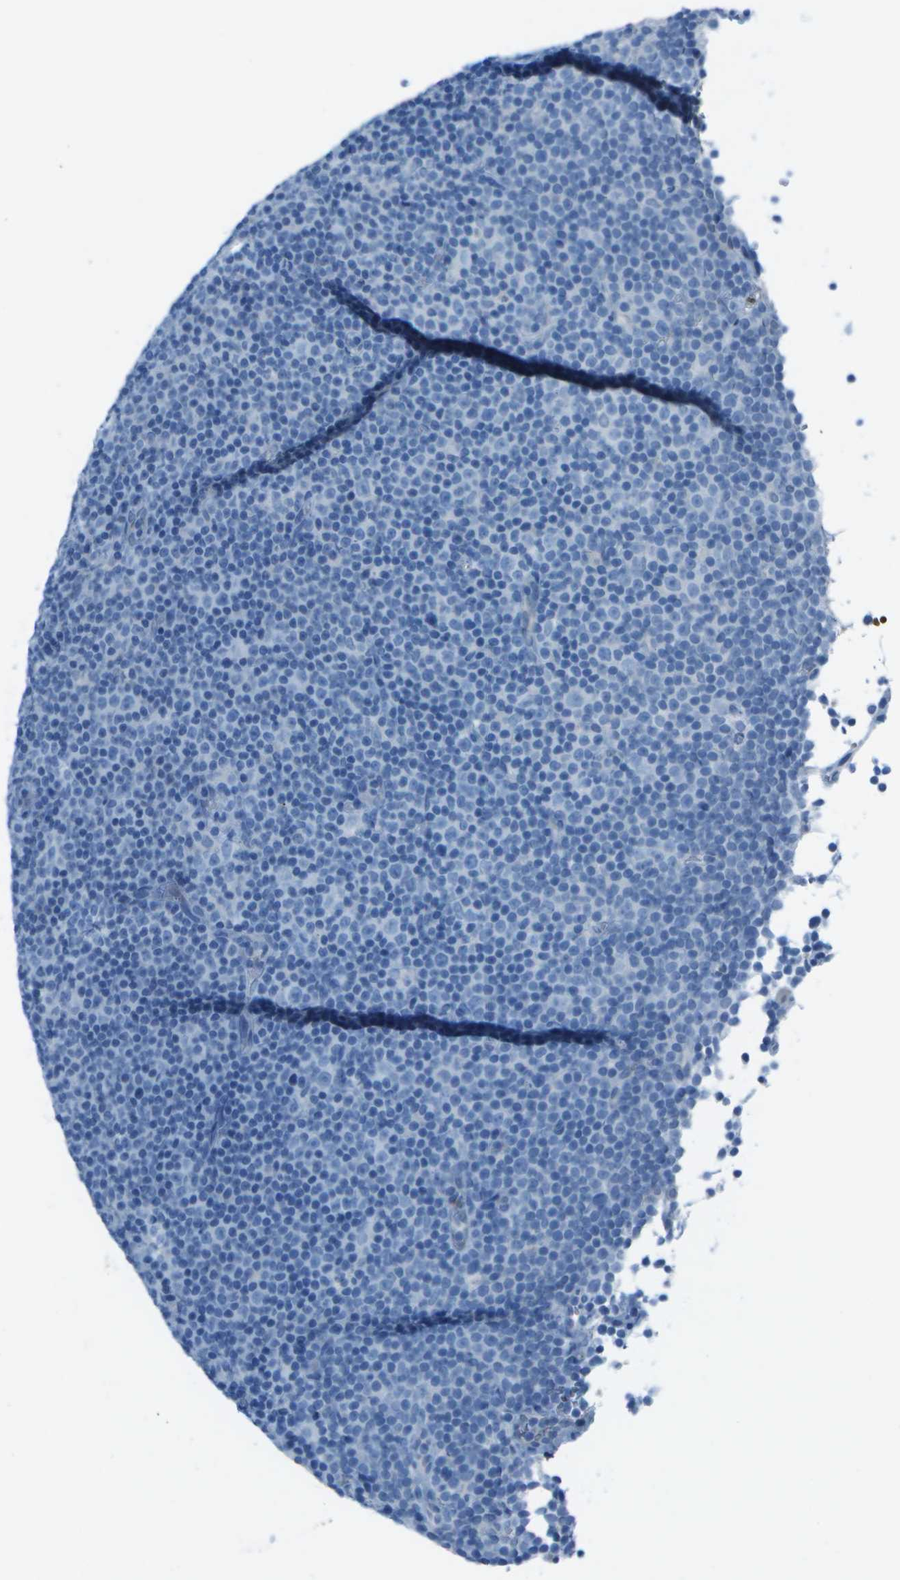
{"staining": {"intensity": "negative", "quantity": "none", "location": "none"}, "tissue": "lymphoma", "cell_type": "Tumor cells", "image_type": "cancer", "snomed": [{"axis": "morphology", "description": "Malignant lymphoma, non-Hodgkin's type, Low grade"}, {"axis": "topography", "description": "Lymph node"}], "caption": "A high-resolution histopathology image shows IHC staining of malignant lymphoma, non-Hodgkin's type (low-grade), which demonstrates no significant positivity in tumor cells. The staining was performed using DAB (3,3'-diaminobenzidine) to visualize the protein expression in brown, while the nuclei were stained in blue with hematoxylin (Magnification: 20x).", "gene": "ASL", "patient": {"sex": "female", "age": 67}}